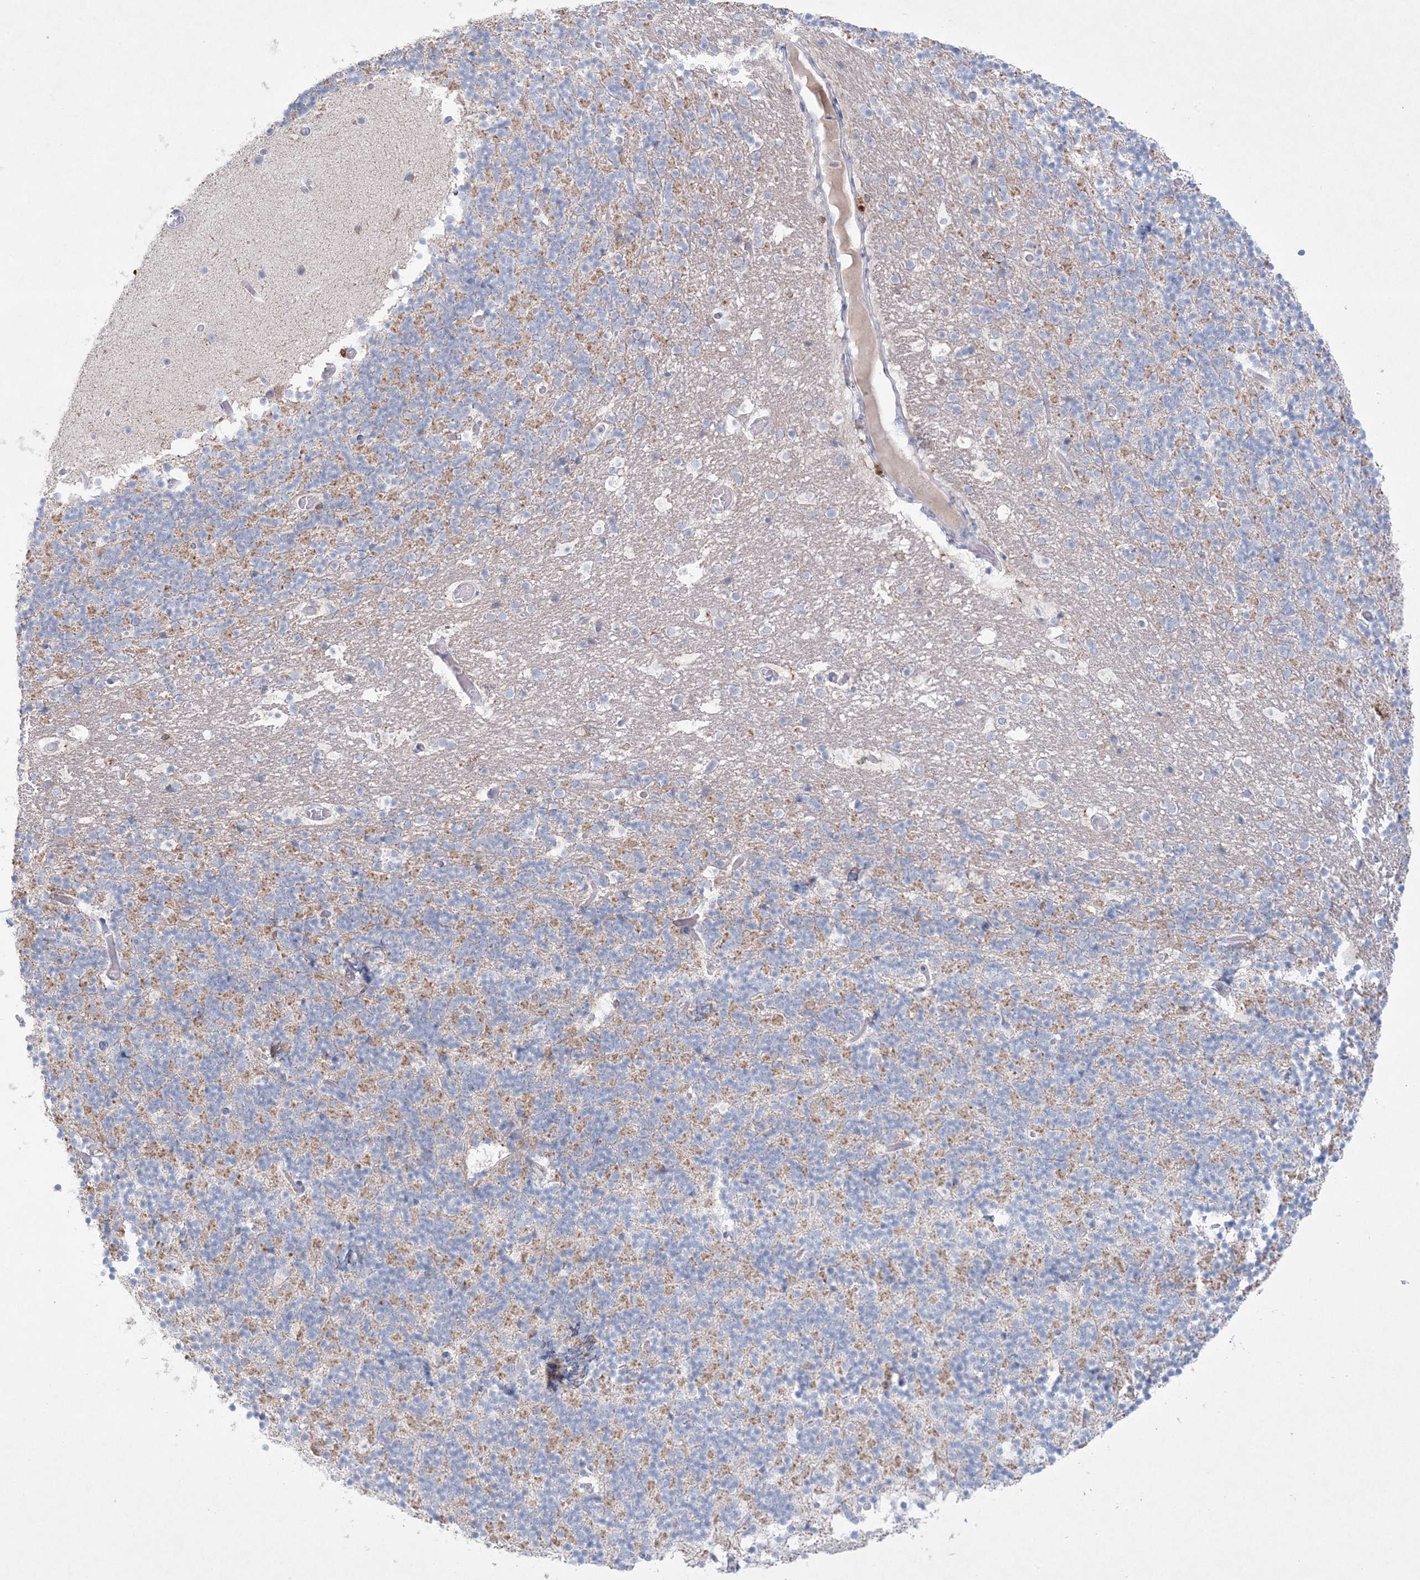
{"staining": {"intensity": "moderate", "quantity": "<25%", "location": "cytoplasmic/membranous"}, "tissue": "cerebellum", "cell_type": "Cells in granular layer", "image_type": "normal", "snomed": [{"axis": "morphology", "description": "Normal tissue, NOS"}, {"axis": "topography", "description": "Cerebellum"}], "caption": "IHC image of normal cerebellum: cerebellum stained using immunohistochemistry (IHC) demonstrates low levels of moderate protein expression localized specifically in the cytoplasmic/membranous of cells in granular layer, appearing as a cytoplasmic/membranous brown color.", "gene": "KCTD6", "patient": {"sex": "male", "age": 57}}